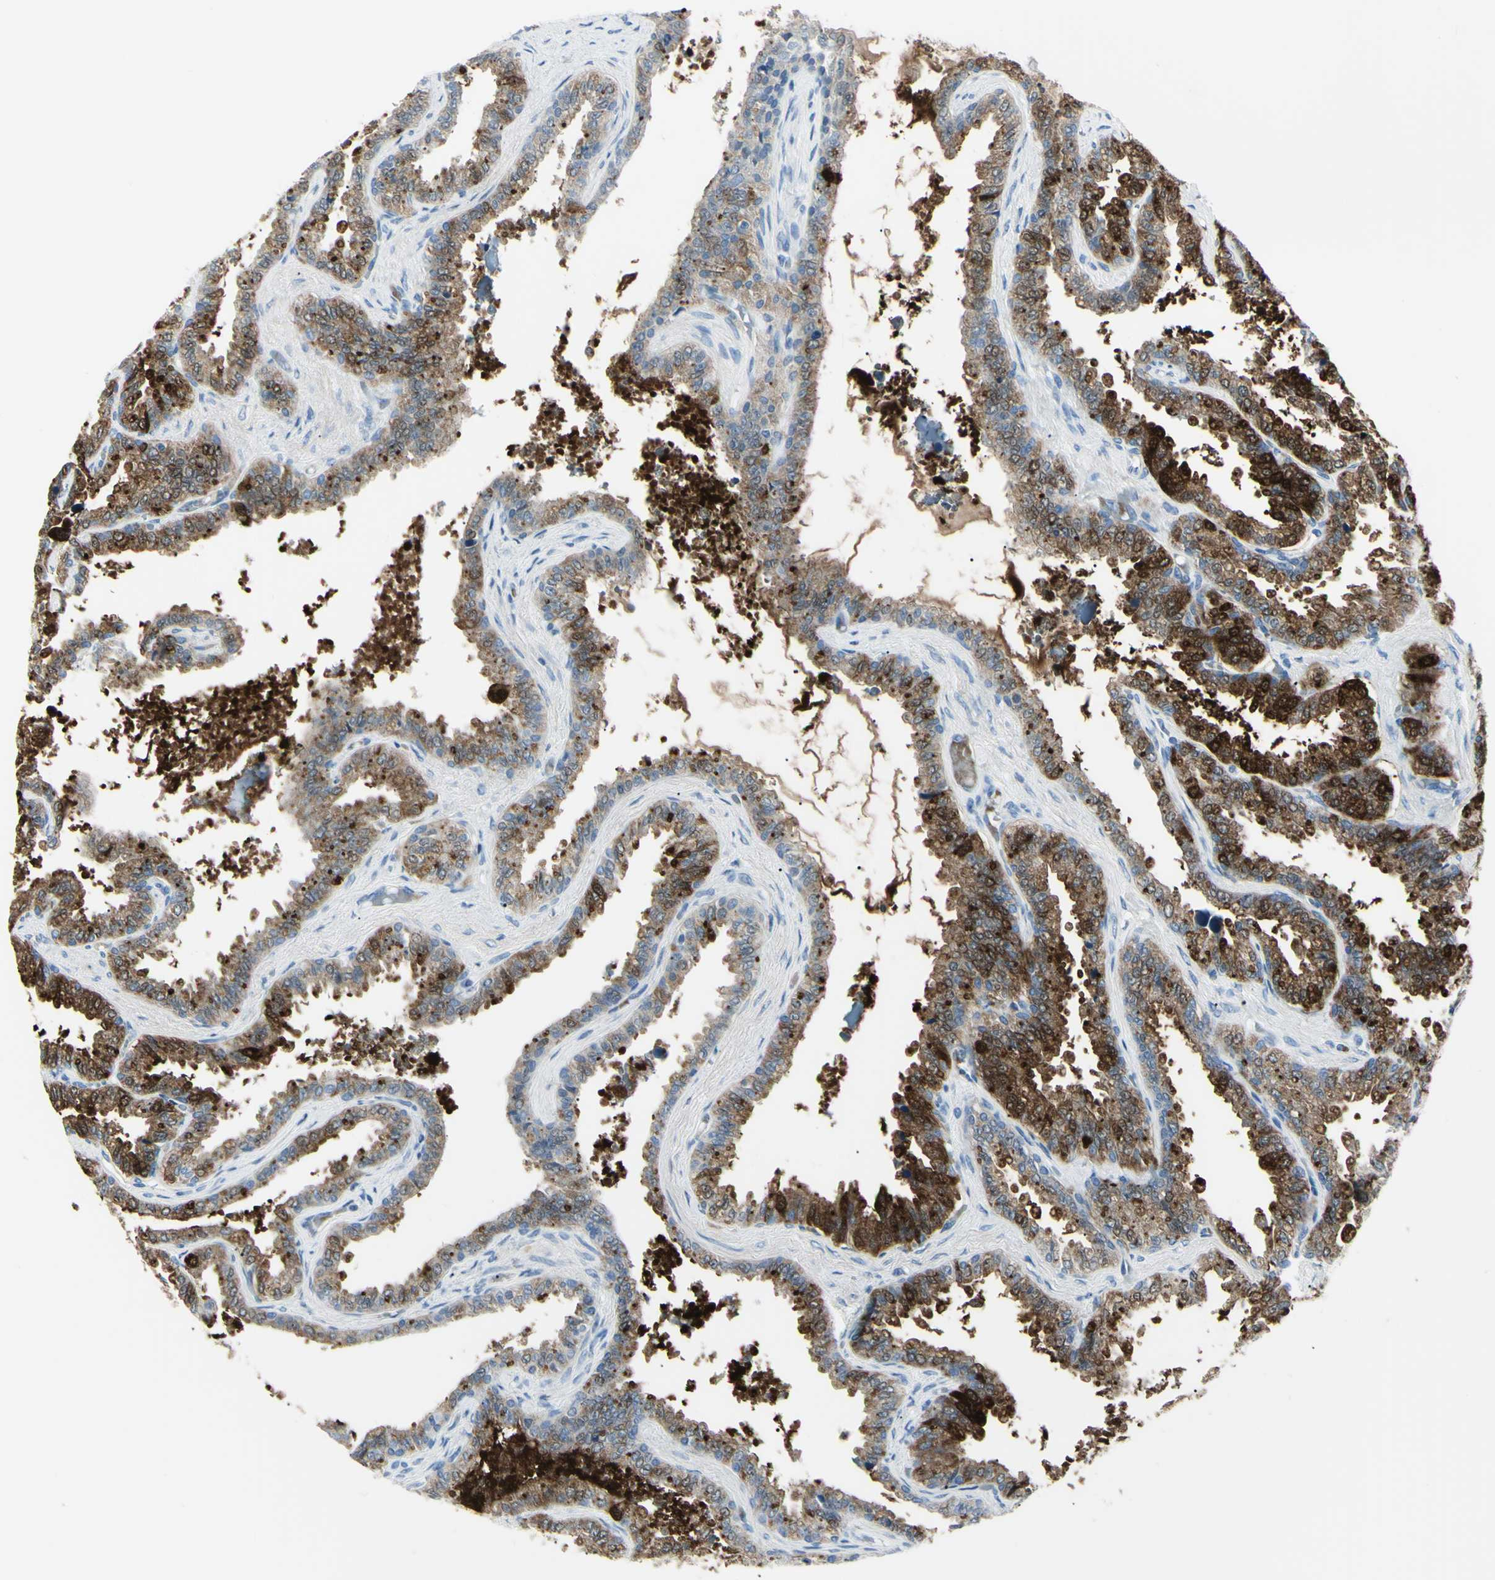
{"staining": {"intensity": "strong", "quantity": ">75%", "location": "cytoplasmic/membranous"}, "tissue": "seminal vesicle", "cell_type": "Glandular cells", "image_type": "normal", "snomed": [{"axis": "morphology", "description": "Normal tissue, NOS"}, {"axis": "topography", "description": "Seminal veicle"}], "caption": "The image shows staining of normal seminal vesicle, revealing strong cytoplasmic/membranous protein expression (brown color) within glandular cells. The protein is stained brown, and the nuclei are stained in blue (DAB IHC with brightfield microscopy, high magnification).", "gene": "CA2", "patient": {"sex": "male", "age": 46}}